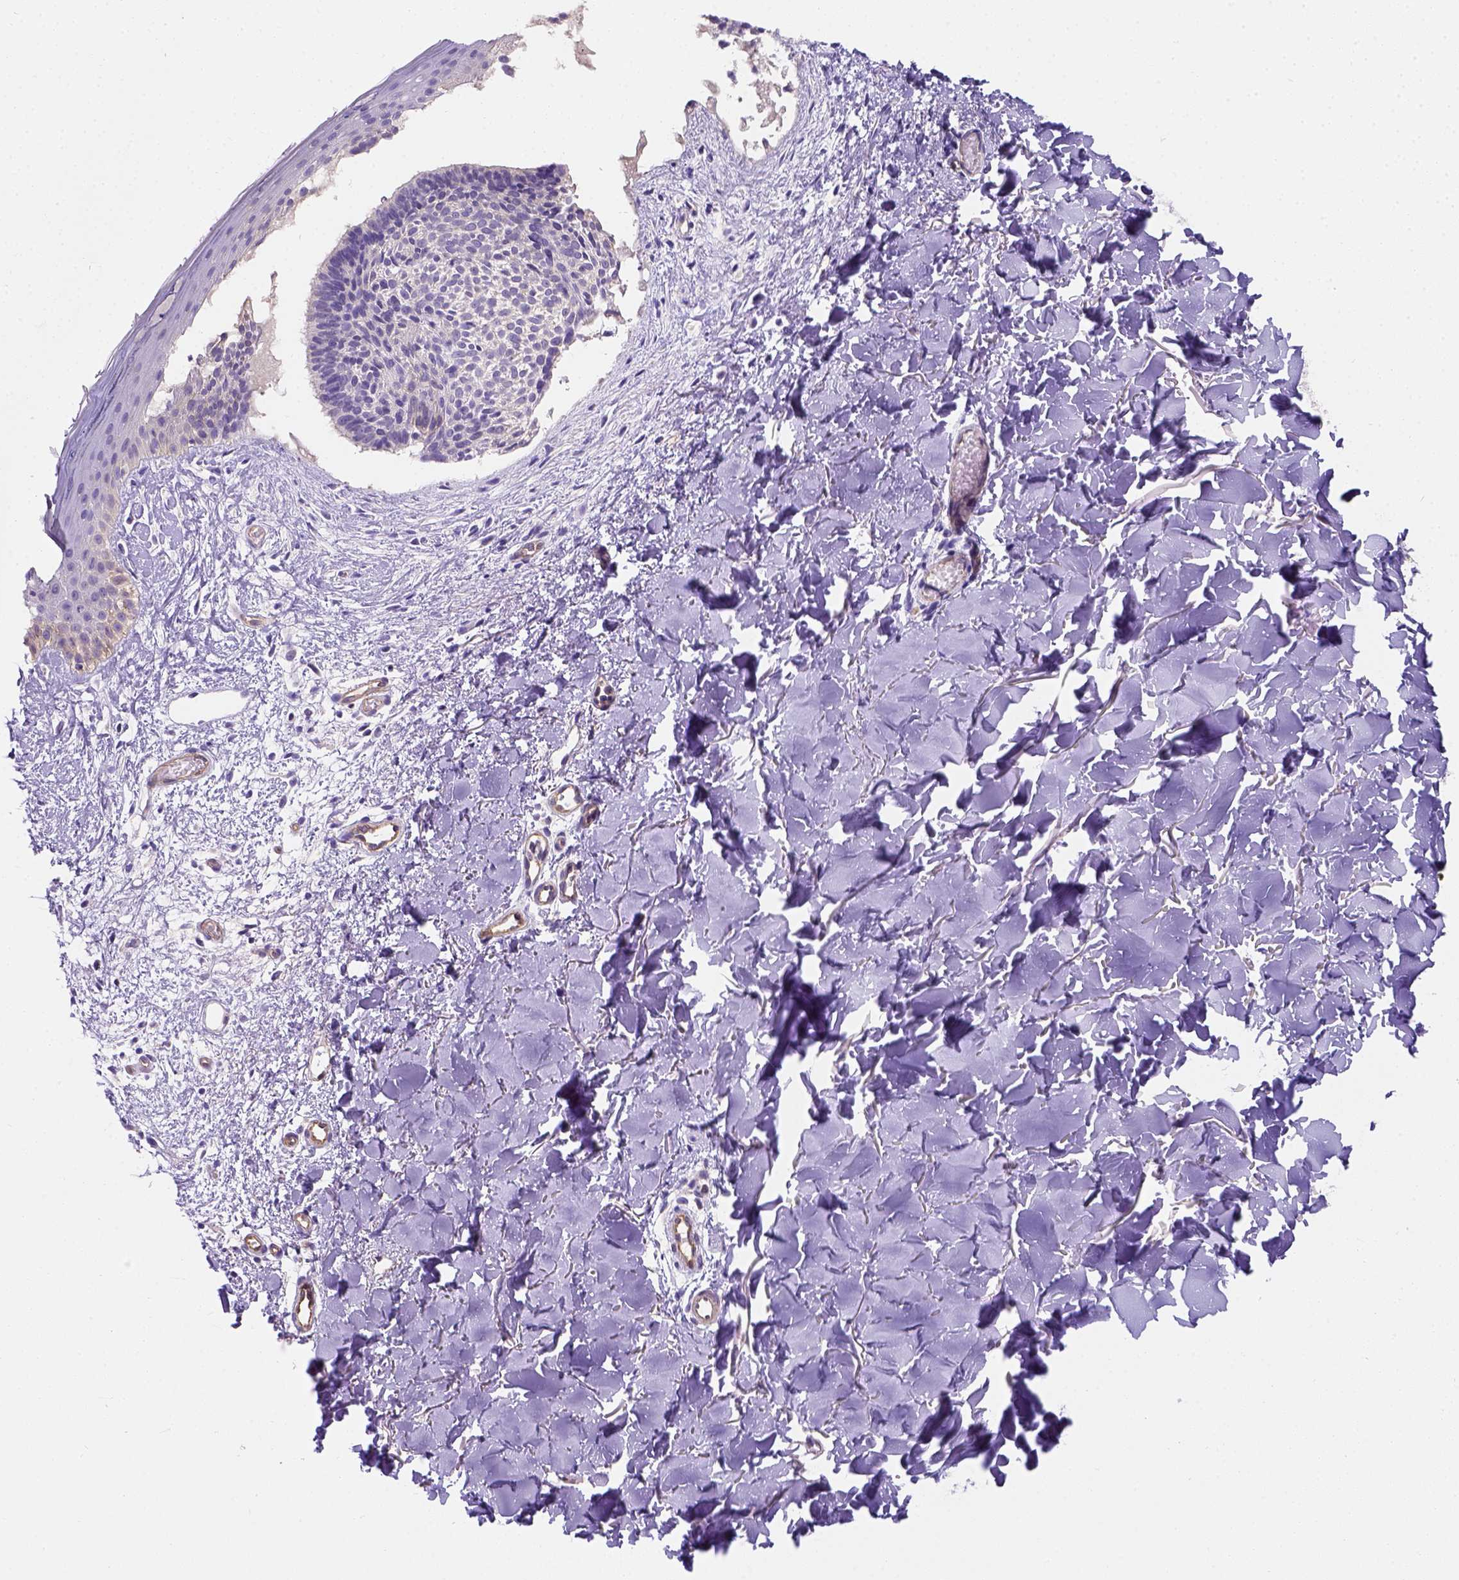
{"staining": {"intensity": "negative", "quantity": "none", "location": "none"}, "tissue": "skin cancer", "cell_type": "Tumor cells", "image_type": "cancer", "snomed": [{"axis": "morphology", "description": "Basal cell carcinoma"}, {"axis": "topography", "description": "Skin"}], "caption": "The histopathology image exhibits no staining of tumor cells in skin cancer (basal cell carcinoma).", "gene": "PHF7", "patient": {"sex": "male", "age": 51}}